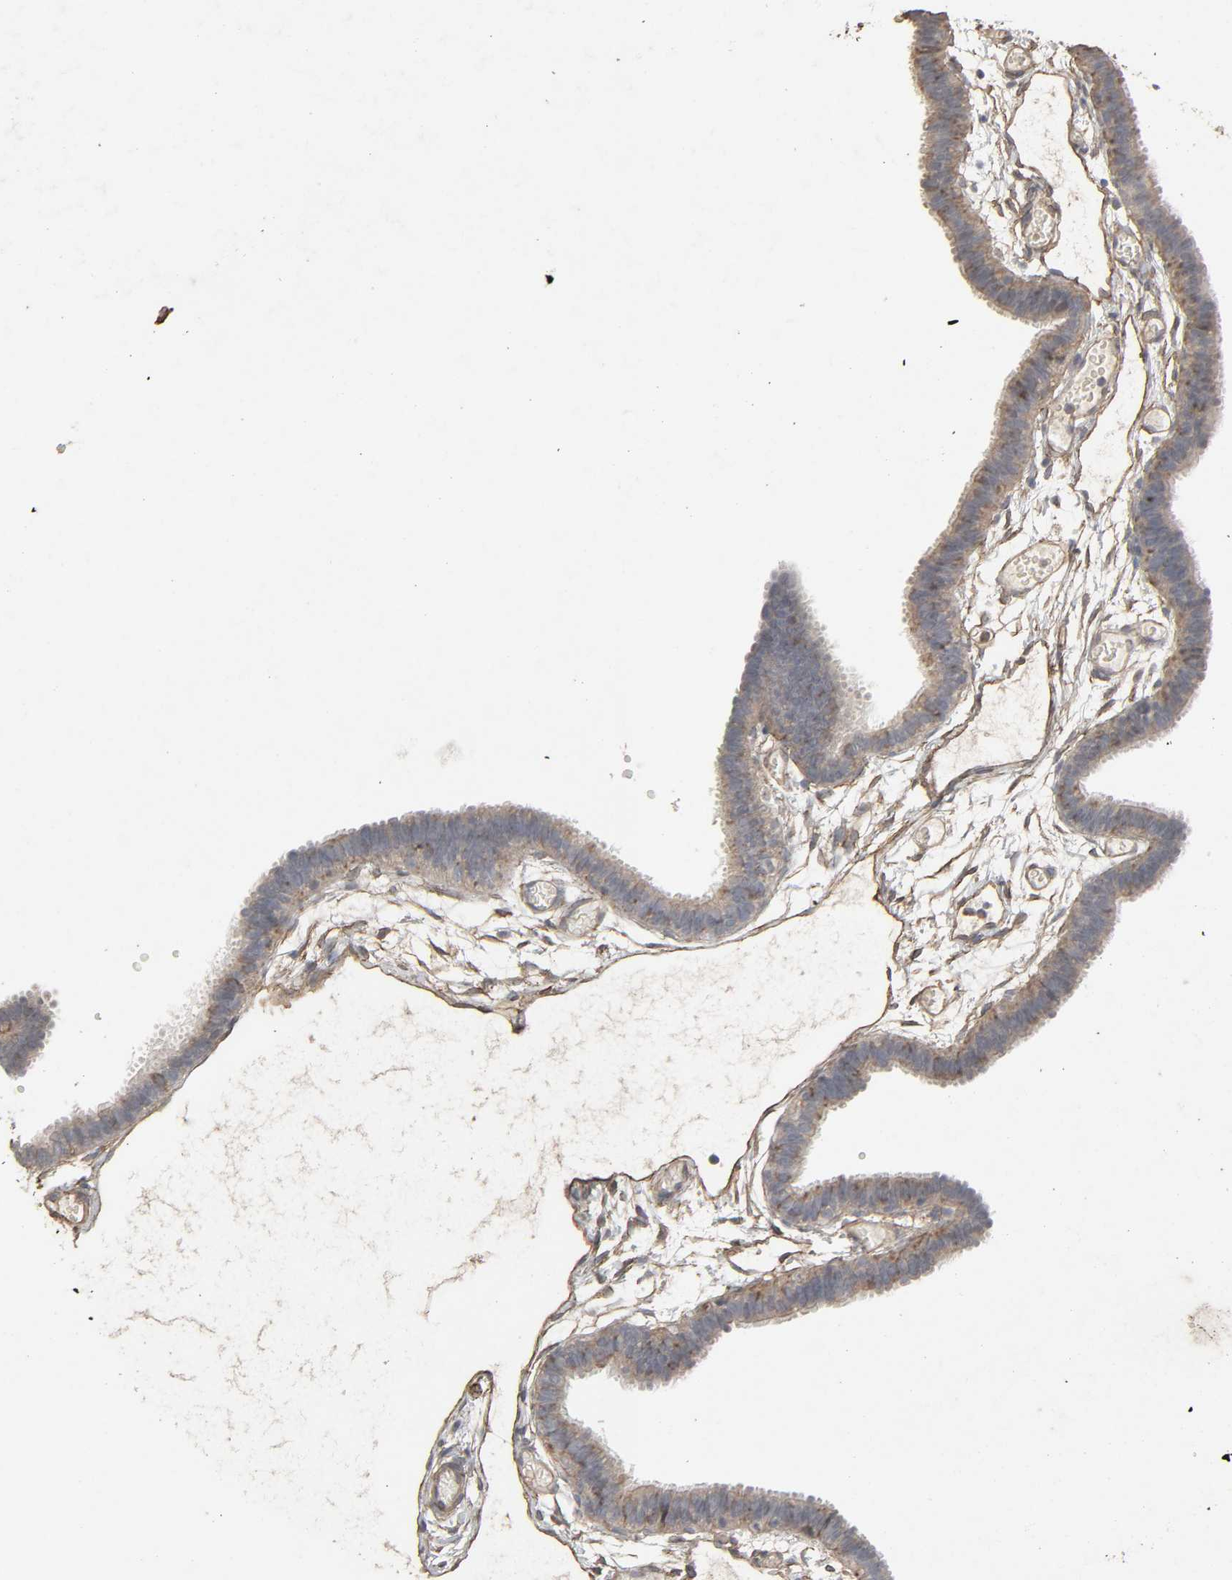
{"staining": {"intensity": "moderate", "quantity": "25%-75%", "location": "cytoplasmic/membranous"}, "tissue": "fallopian tube", "cell_type": "Glandular cells", "image_type": "normal", "snomed": [{"axis": "morphology", "description": "Normal tissue, NOS"}, {"axis": "topography", "description": "Fallopian tube"}], "caption": "Immunohistochemistry (IHC) histopathology image of normal fallopian tube: fallopian tube stained using immunohistochemistry reveals medium levels of moderate protein expression localized specifically in the cytoplasmic/membranous of glandular cells, appearing as a cytoplasmic/membranous brown color.", "gene": "ADCY4", "patient": {"sex": "female", "age": 29}}